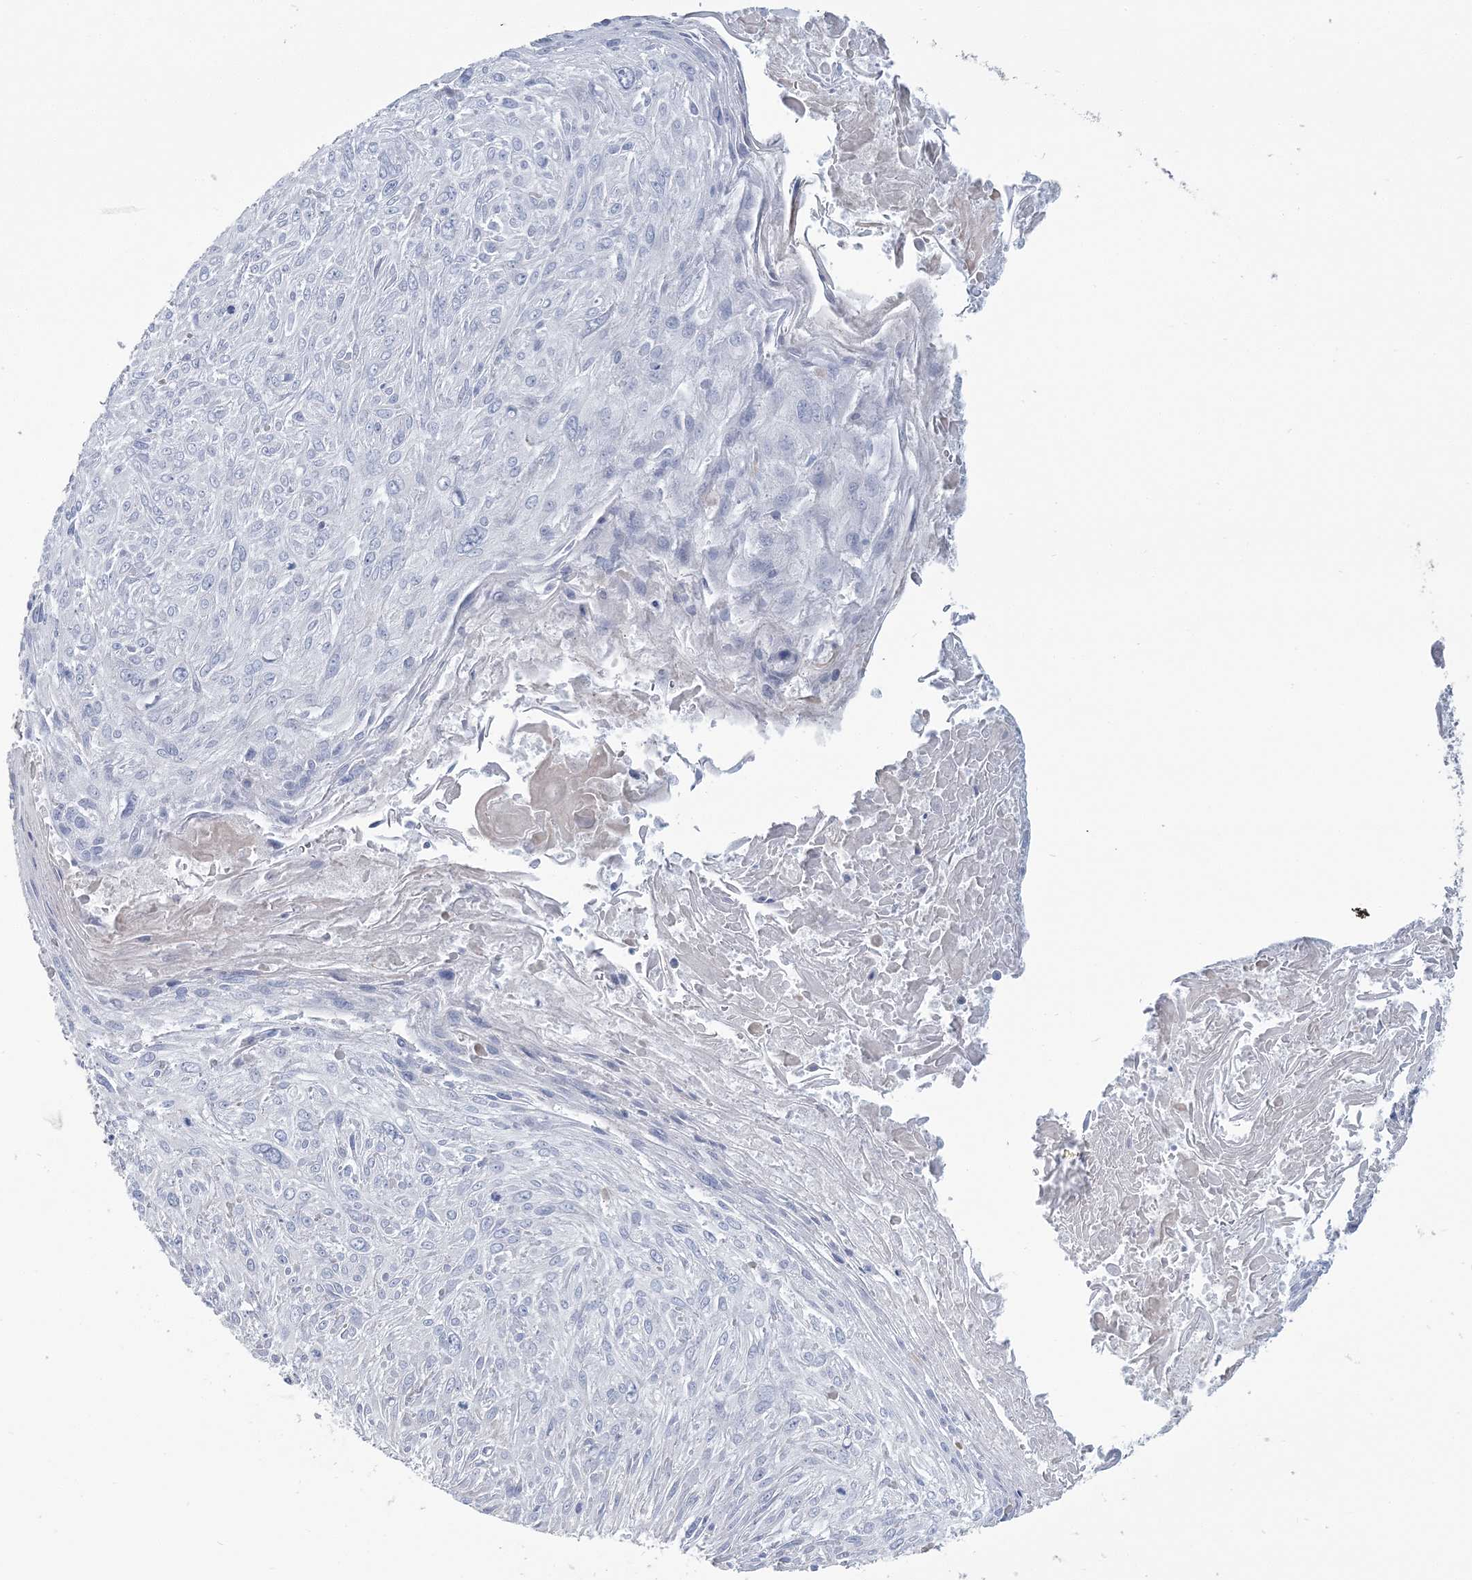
{"staining": {"intensity": "negative", "quantity": "none", "location": "none"}, "tissue": "cervical cancer", "cell_type": "Tumor cells", "image_type": "cancer", "snomed": [{"axis": "morphology", "description": "Squamous cell carcinoma, NOS"}, {"axis": "topography", "description": "Cervix"}], "caption": "High magnification brightfield microscopy of squamous cell carcinoma (cervical) stained with DAB (brown) and counterstained with hematoxylin (blue): tumor cells show no significant positivity. (Stains: DAB IHC with hematoxylin counter stain, Microscopy: brightfield microscopy at high magnification).", "gene": "CMBL", "patient": {"sex": "female", "age": 51}}